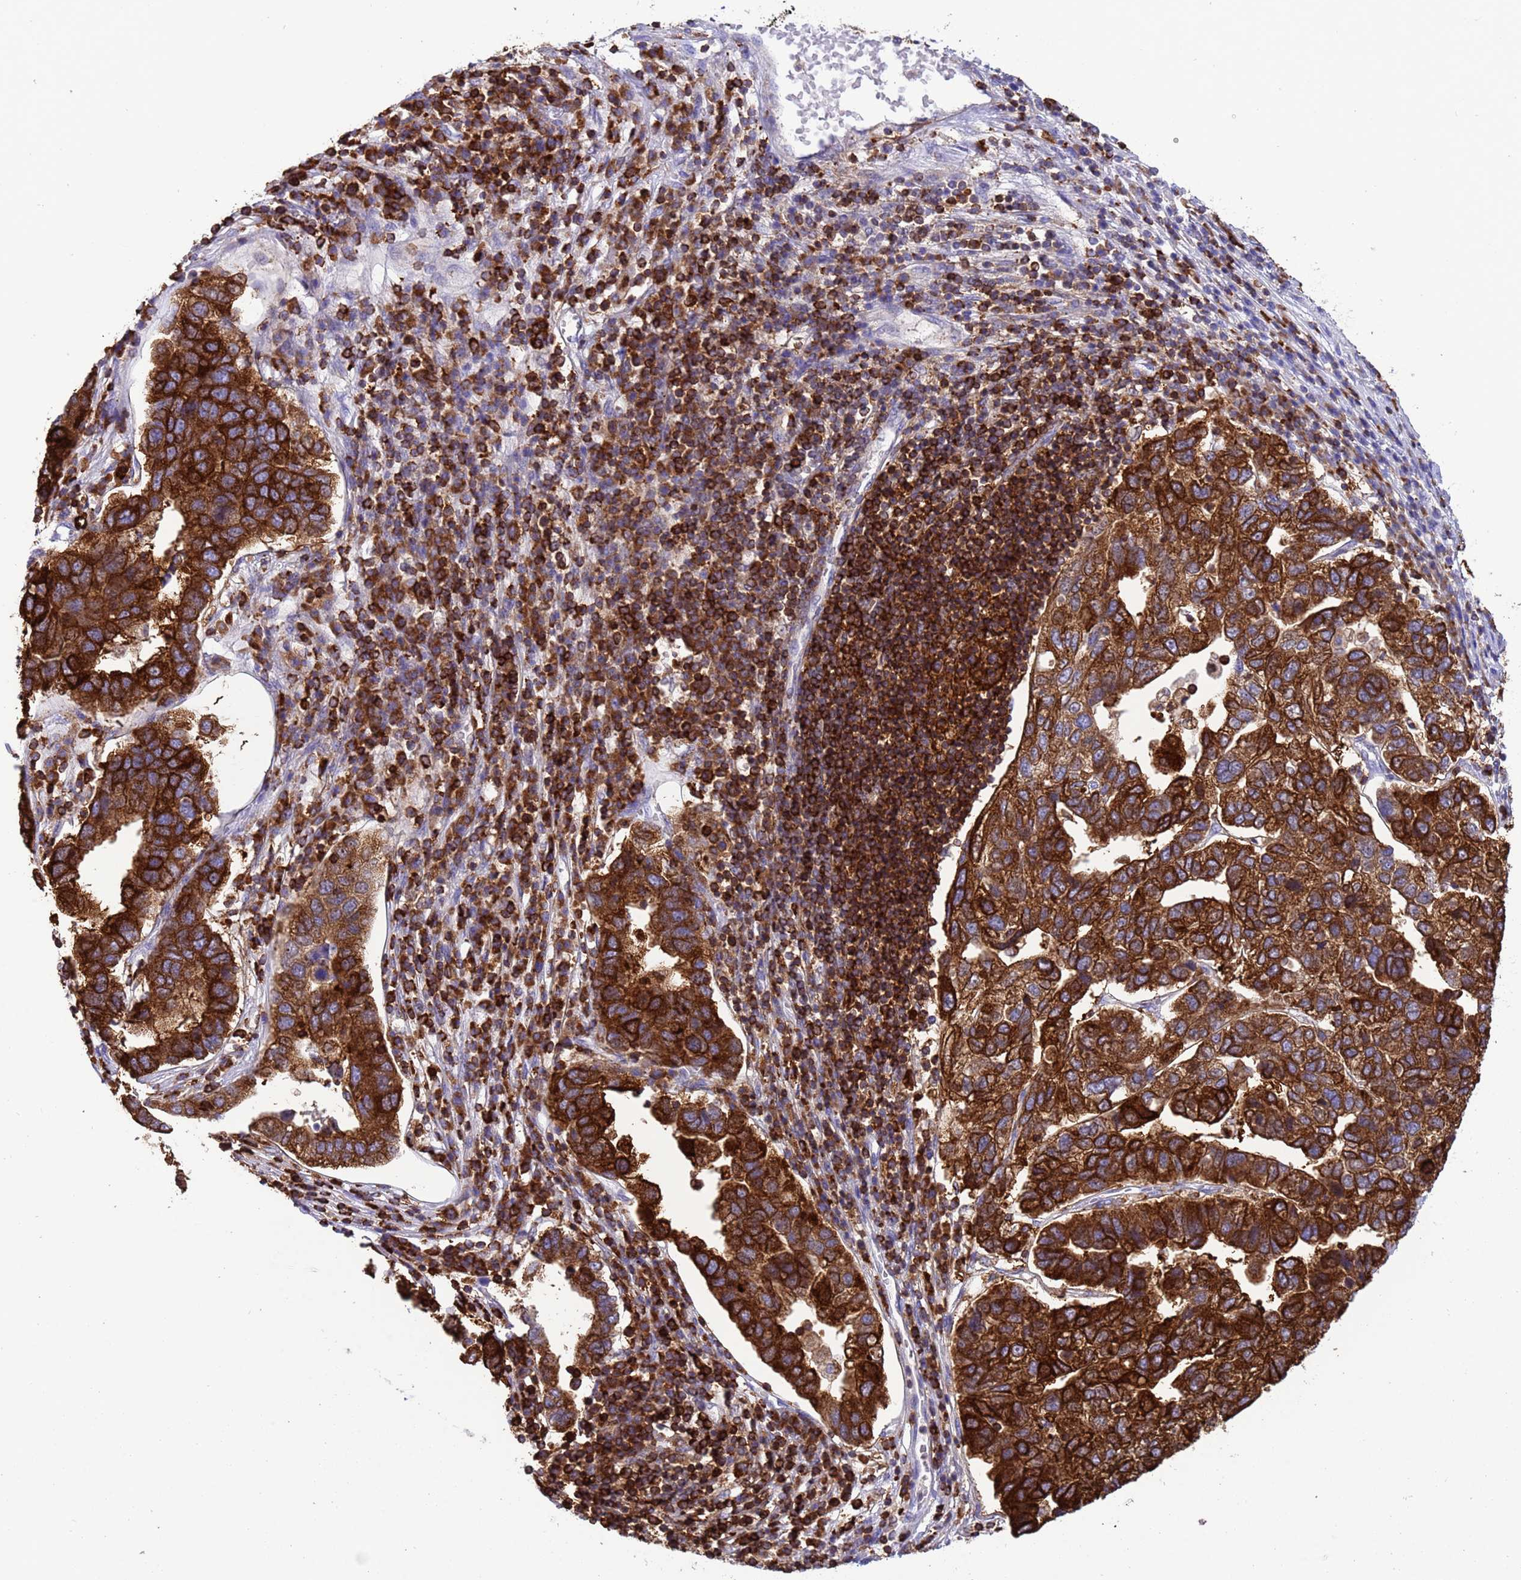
{"staining": {"intensity": "strong", "quantity": ">75%", "location": "cytoplasmic/membranous"}, "tissue": "pancreatic cancer", "cell_type": "Tumor cells", "image_type": "cancer", "snomed": [{"axis": "morphology", "description": "Adenocarcinoma, NOS"}, {"axis": "topography", "description": "Pancreas"}], "caption": "Immunohistochemistry (IHC) histopathology image of pancreatic cancer (adenocarcinoma) stained for a protein (brown), which displays high levels of strong cytoplasmic/membranous positivity in about >75% of tumor cells.", "gene": "EZR", "patient": {"sex": "female", "age": 61}}